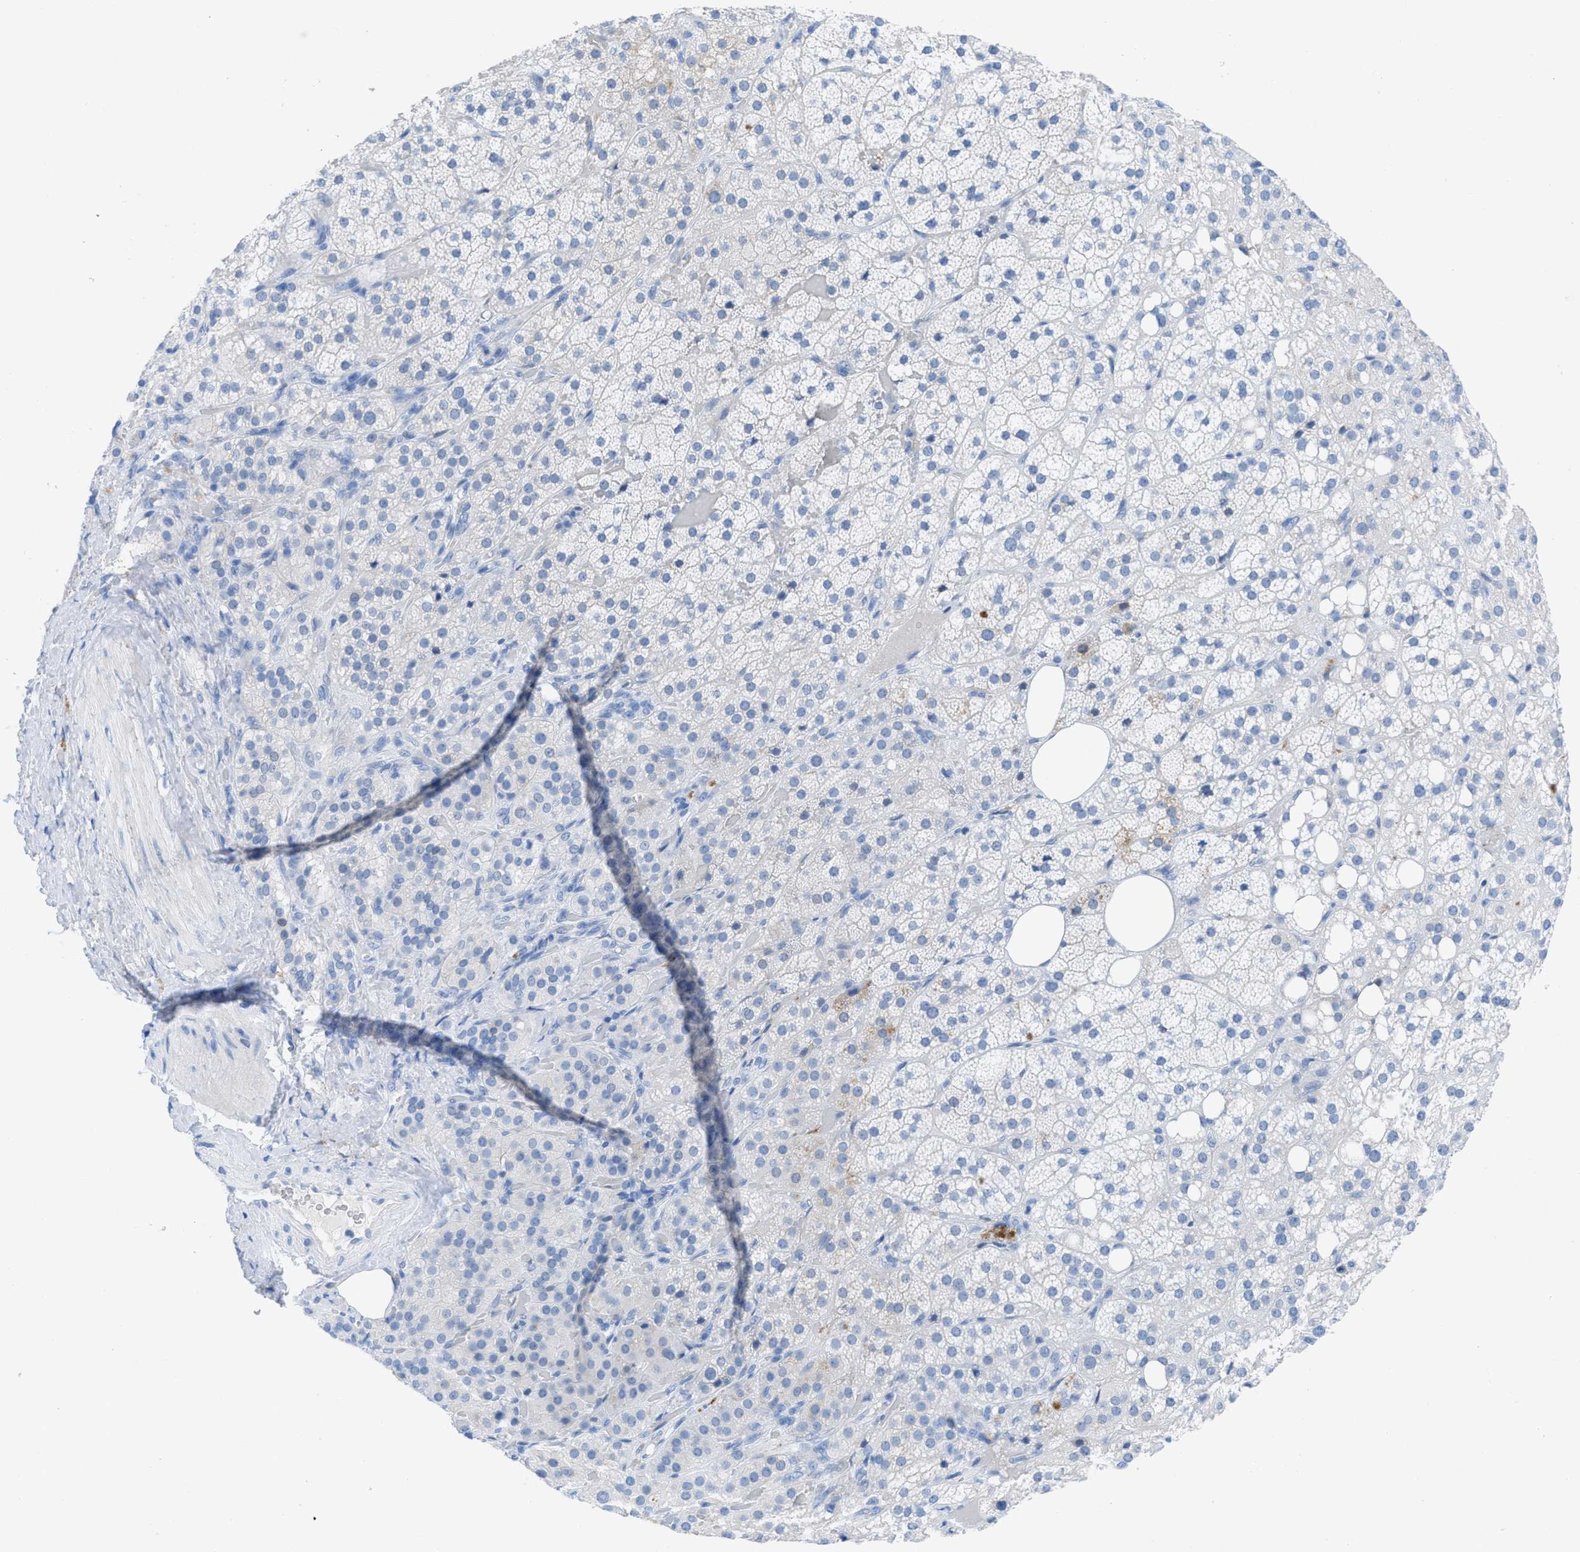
{"staining": {"intensity": "negative", "quantity": "none", "location": "none"}, "tissue": "adrenal gland", "cell_type": "Glandular cells", "image_type": "normal", "snomed": [{"axis": "morphology", "description": "Normal tissue, NOS"}, {"axis": "topography", "description": "Adrenal gland"}], "caption": "Immunohistochemistry (IHC) of normal human adrenal gland demonstrates no expression in glandular cells.", "gene": "TCL1A", "patient": {"sex": "female", "age": 59}}